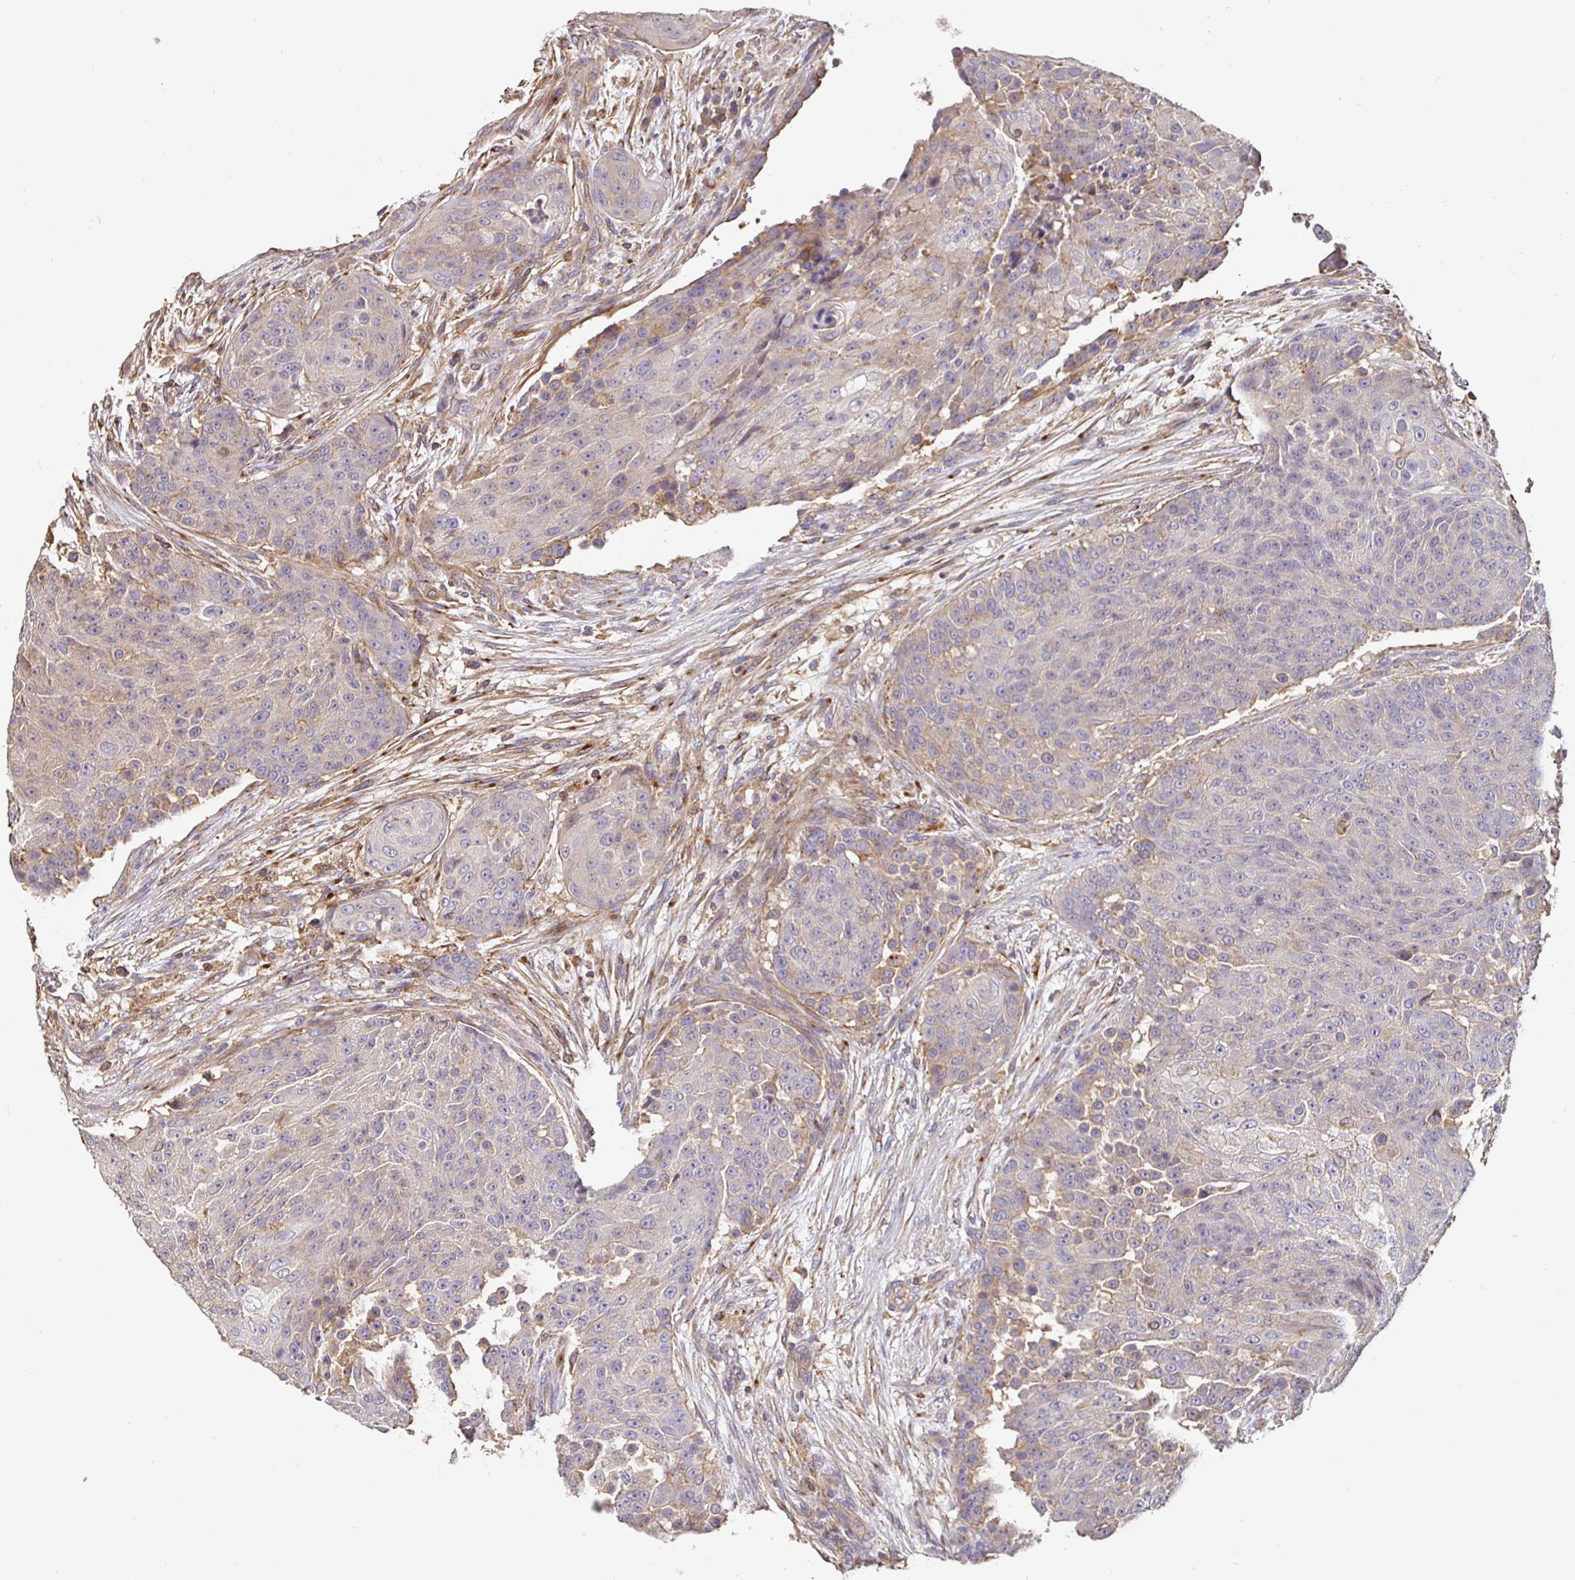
{"staining": {"intensity": "weak", "quantity": "<25%", "location": "cytoplasmic/membranous"}, "tissue": "urothelial cancer", "cell_type": "Tumor cells", "image_type": "cancer", "snomed": [{"axis": "morphology", "description": "Urothelial carcinoma, High grade"}, {"axis": "topography", "description": "Urinary bladder"}], "caption": "Immunohistochemical staining of high-grade urothelial carcinoma demonstrates no significant expression in tumor cells.", "gene": "C1QTNF7", "patient": {"sex": "female", "age": 63}}